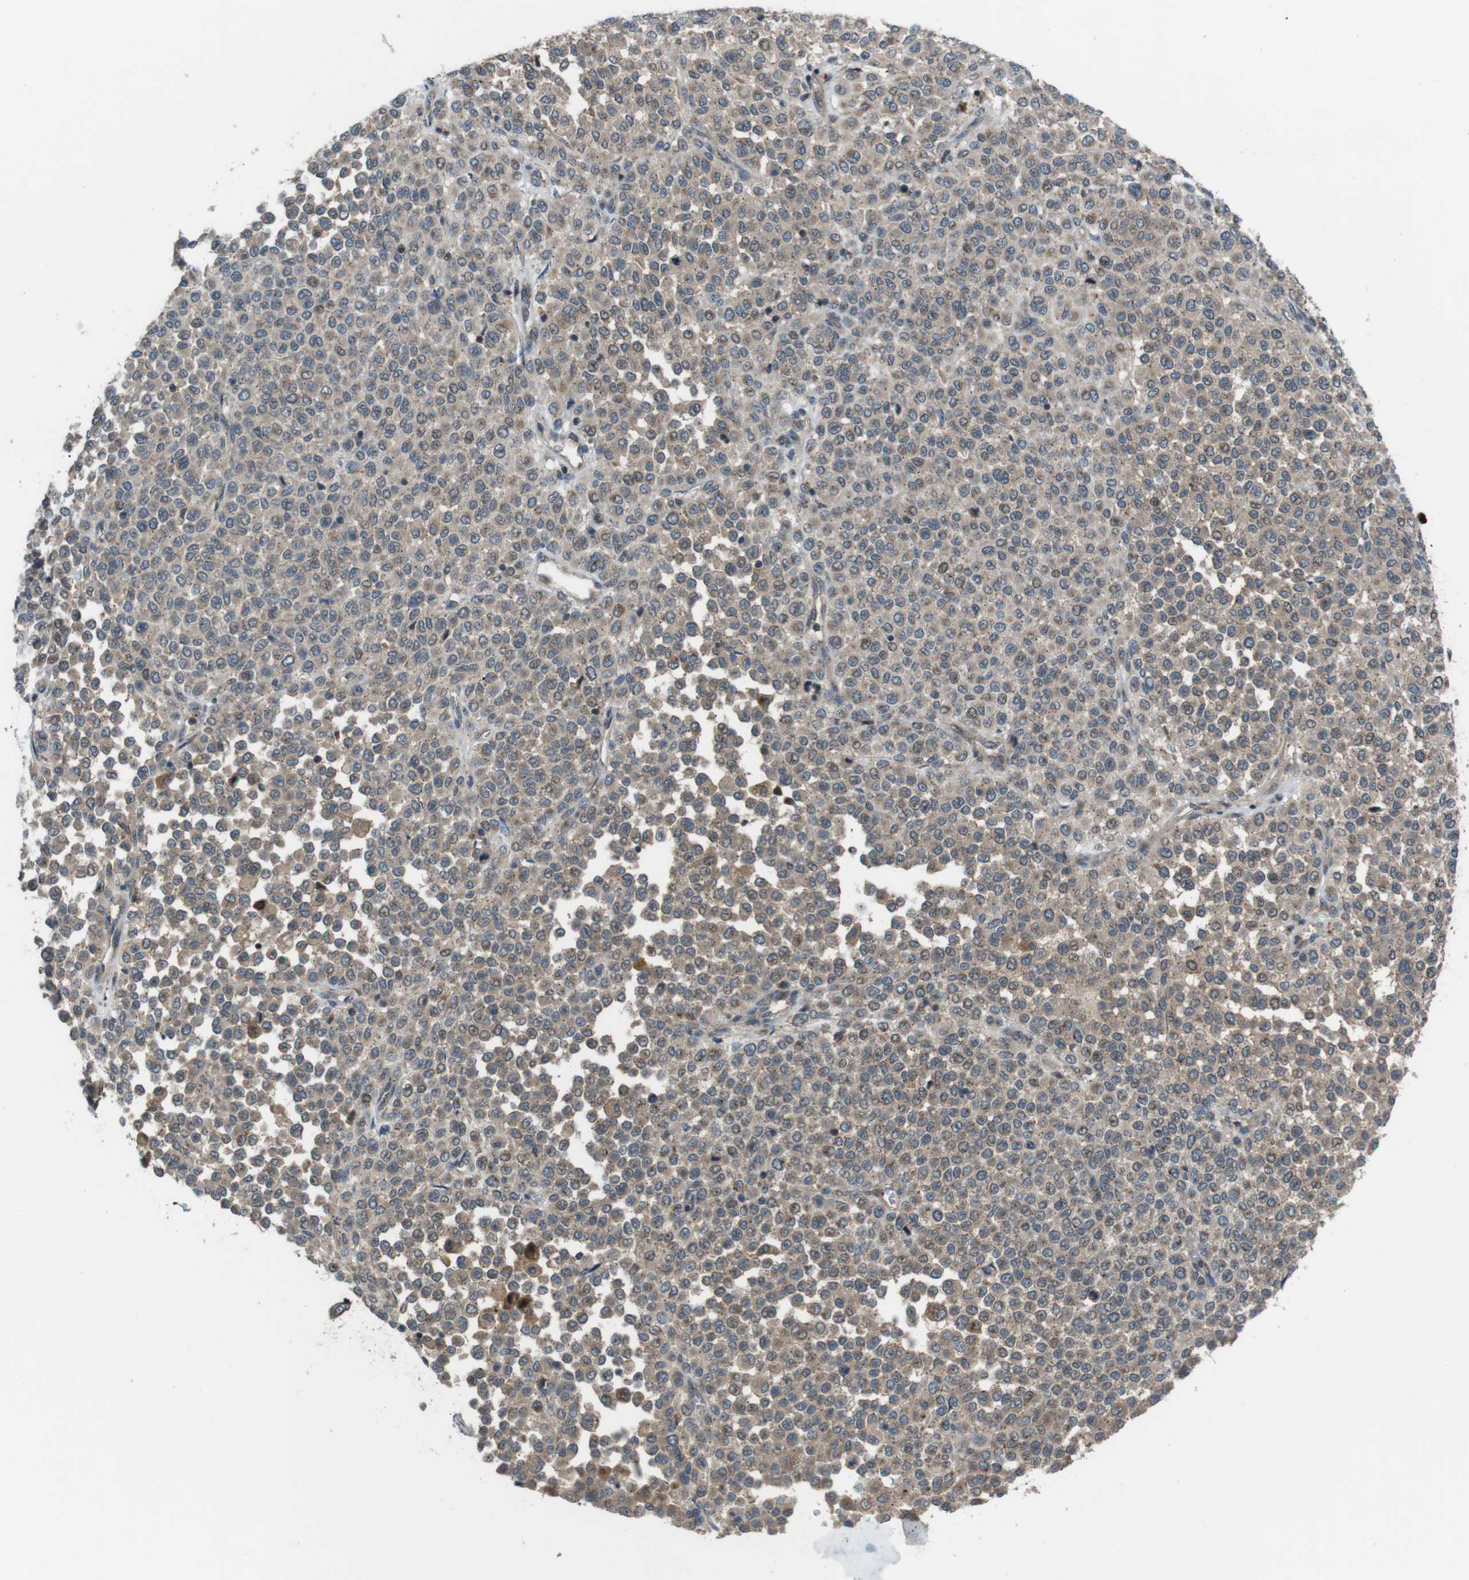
{"staining": {"intensity": "moderate", "quantity": ">75%", "location": "cytoplasmic/membranous"}, "tissue": "melanoma", "cell_type": "Tumor cells", "image_type": "cancer", "snomed": [{"axis": "morphology", "description": "Malignant melanoma, Metastatic site"}, {"axis": "topography", "description": "Pancreas"}], "caption": "A photomicrograph showing moderate cytoplasmic/membranous expression in approximately >75% of tumor cells in malignant melanoma (metastatic site), as visualized by brown immunohistochemical staining.", "gene": "SLC22A23", "patient": {"sex": "female", "age": 30}}